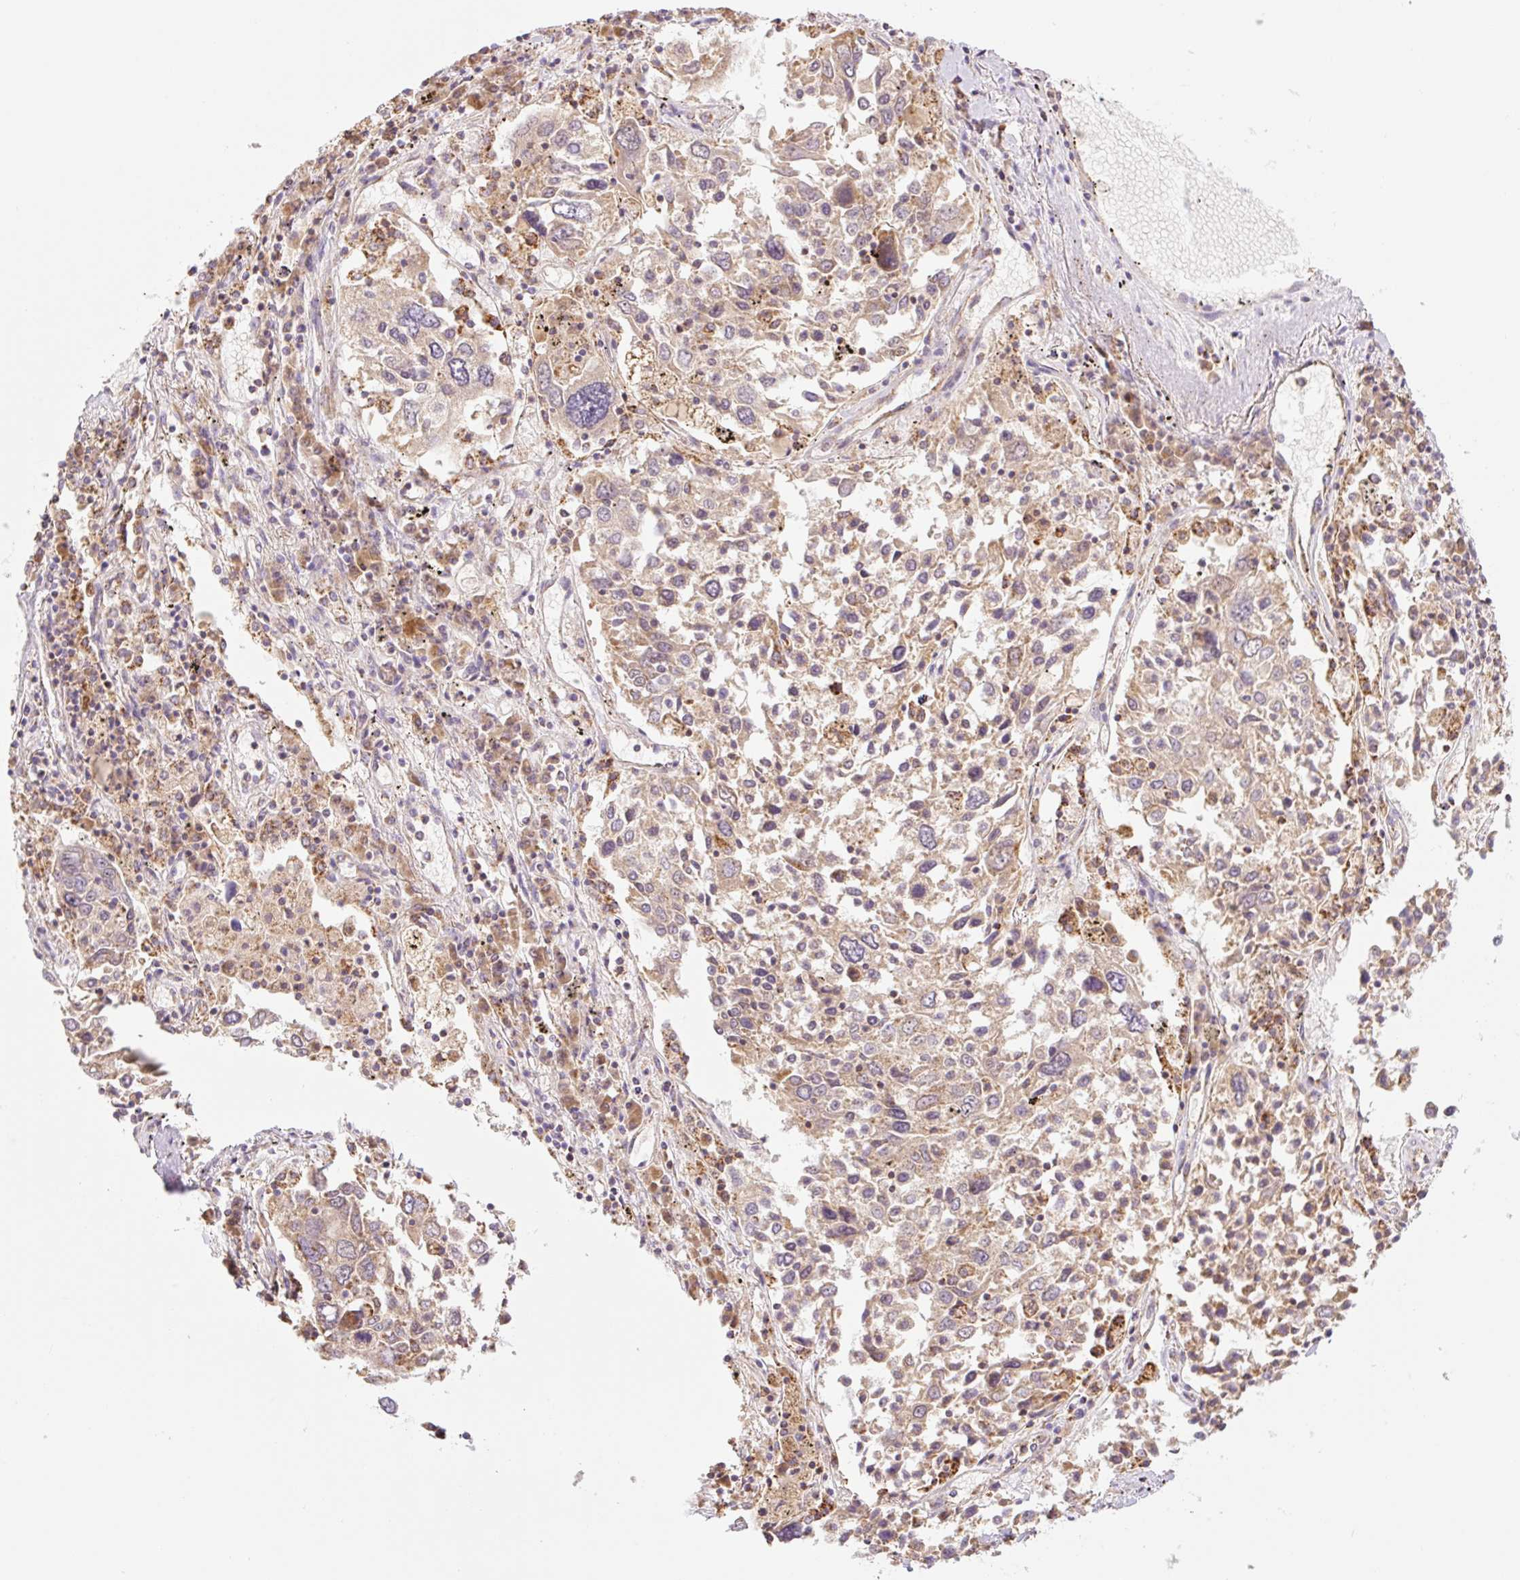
{"staining": {"intensity": "weak", "quantity": ">75%", "location": "cytoplasmic/membranous"}, "tissue": "lung cancer", "cell_type": "Tumor cells", "image_type": "cancer", "snomed": [{"axis": "morphology", "description": "Squamous cell carcinoma, NOS"}, {"axis": "topography", "description": "Lung"}], "caption": "Immunohistochemistry (IHC) staining of lung cancer, which displays low levels of weak cytoplasmic/membranous positivity in about >75% of tumor cells indicating weak cytoplasmic/membranous protein positivity. The staining was performed using DAB (3,3'-diaminobenzidine) (brown) for protein detection and nuclei were counterstained in hematoxylin (blue).", "gene": "GOSR2", "patient": {"sex": "male", "age": 65}}